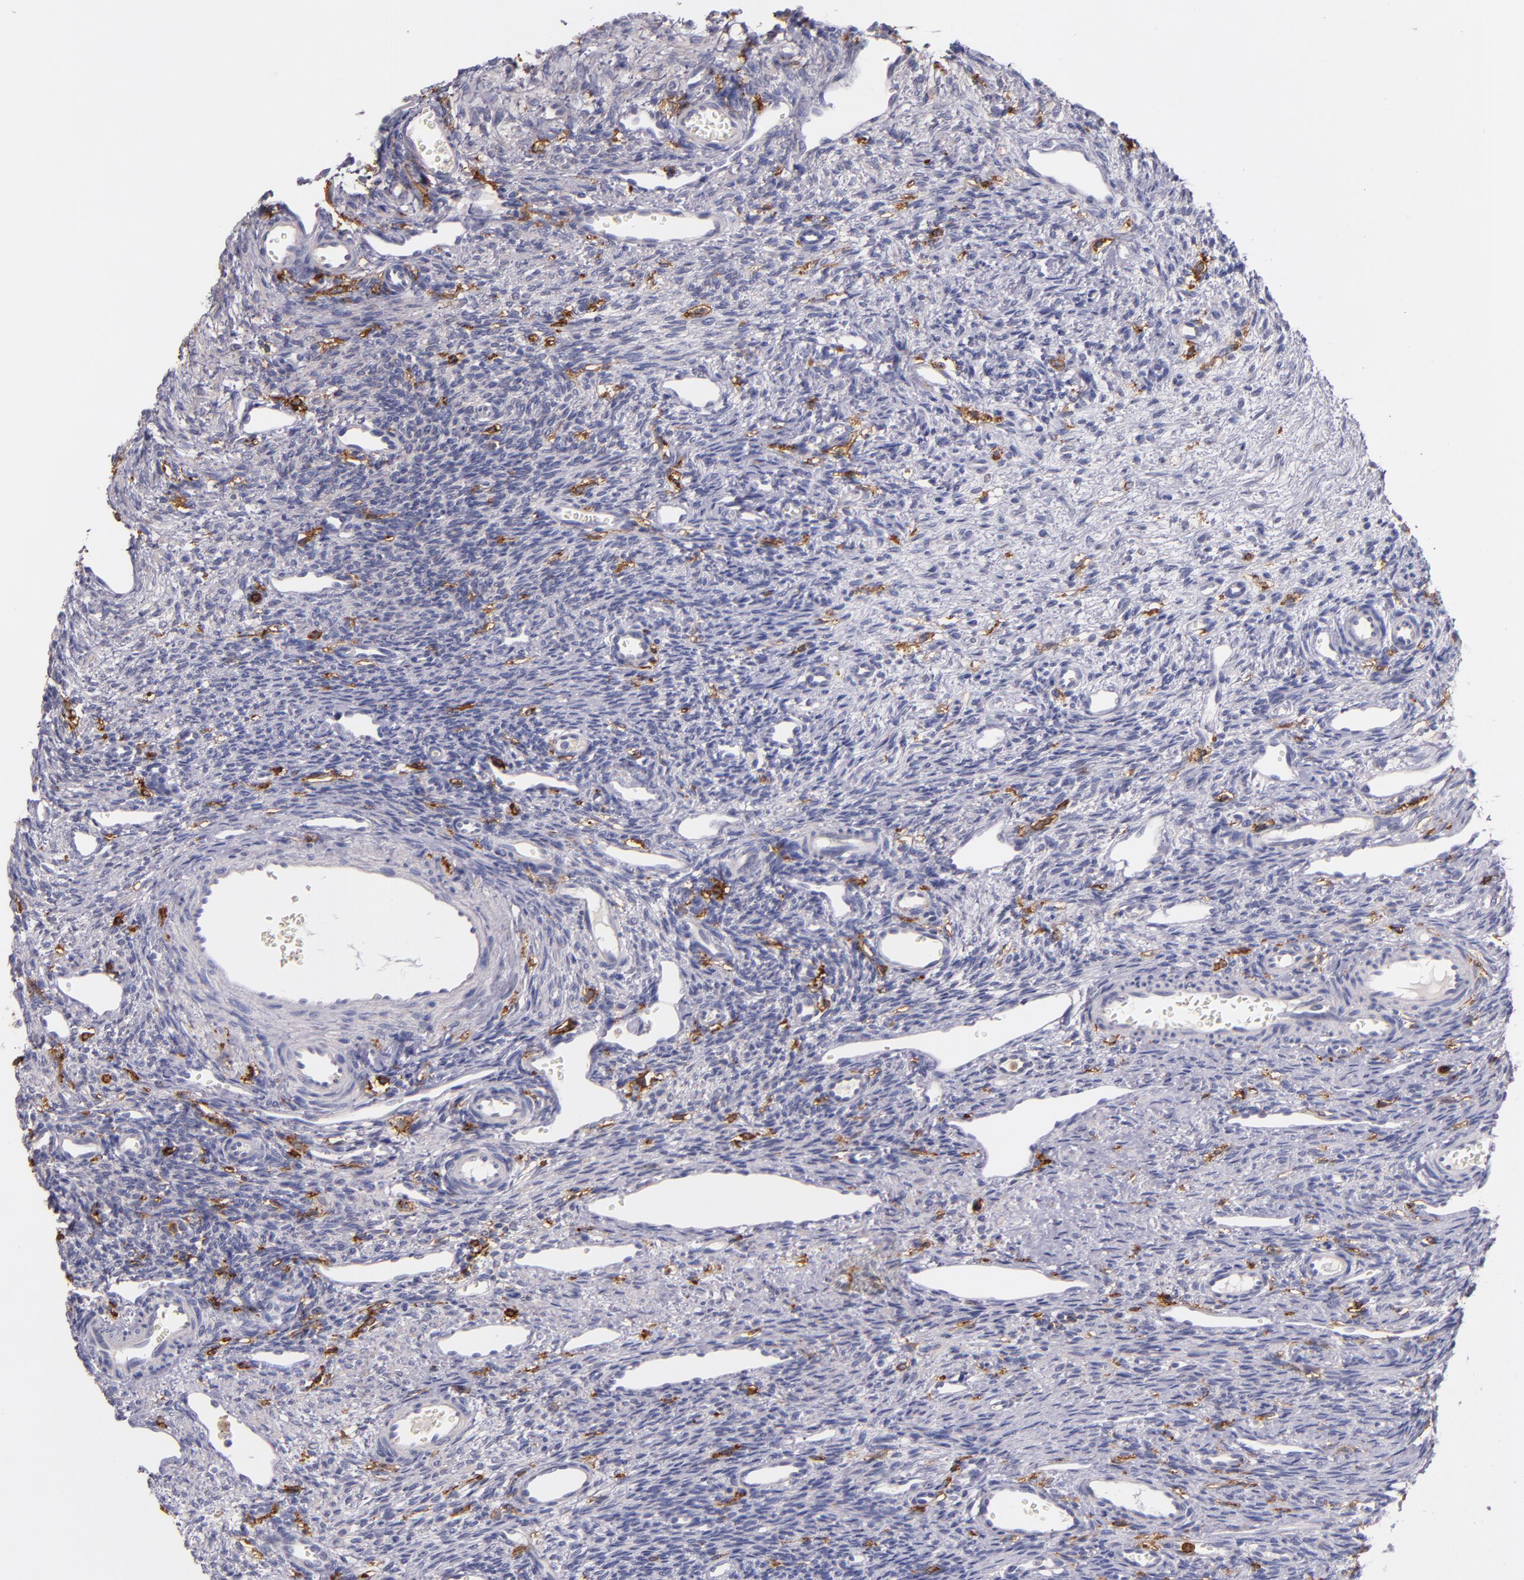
{"staining": {"intensity": "negative", "quantity": "none", "location": "none"}, "tissue": "ovary", "cell_type": "Follicle cells", "image_type": "normal", "snomed": [{"axis": "morphology", "description": "Normal tissue, NOS"}, {"axis": "topography", "description": "Ovary"}], "caption": "Ovary was stained to show a protein in brown. There is no significant positivity in follicle cells. (Stains: DAB IHC with hematoxylin counter stain, Microscopy: brightfield microscopy at high magnification).", "gene": "C5AR1", "patient": {"sex": "female", "age": 33}}